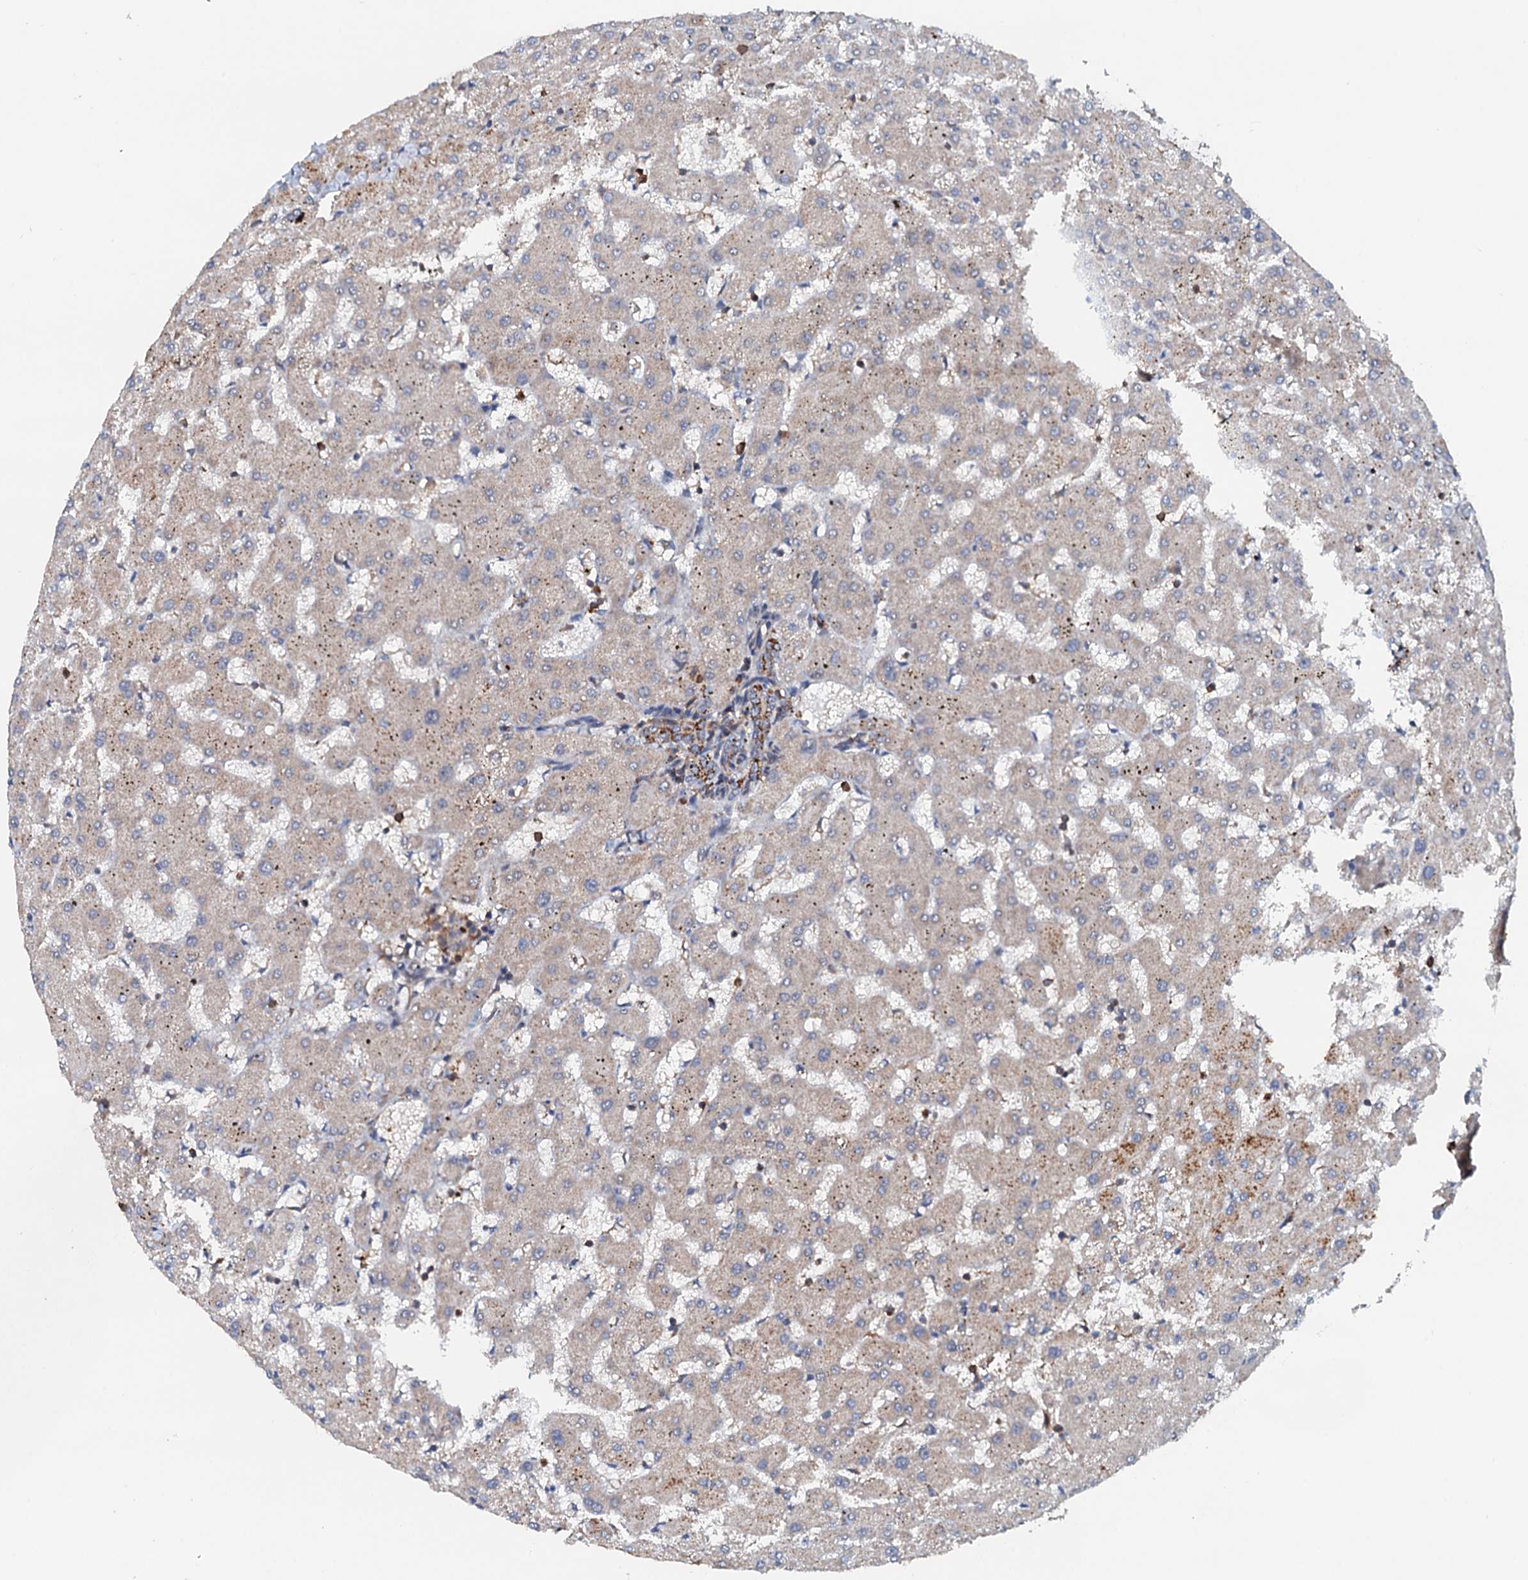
{"staining": {"intensity": "weak", "quantity": "25%-75%", "location": "cytoplasmic/membranous"}, "tissue": "liver", "cell_type": "Cholangiocytes", "image_type": "normal", "snomed": [{"axis": "morphology", "description": "Normal tissue, NOS"}, {"axis": "topography", "description": "Liver"}], "caption": "An image of liver stained for a protein shows weak cytoplasmic/membranous brown staining in cholangiocytes. The staining was performed using DAB (3,3'-diaminobenzidine) to visualize the protein expression in brown, while the nuclei were stained in blue with hematoxylin (Magnification: 20x).", "gene": "USP6NL", "patient": {"sex": "female", "age": 63}}